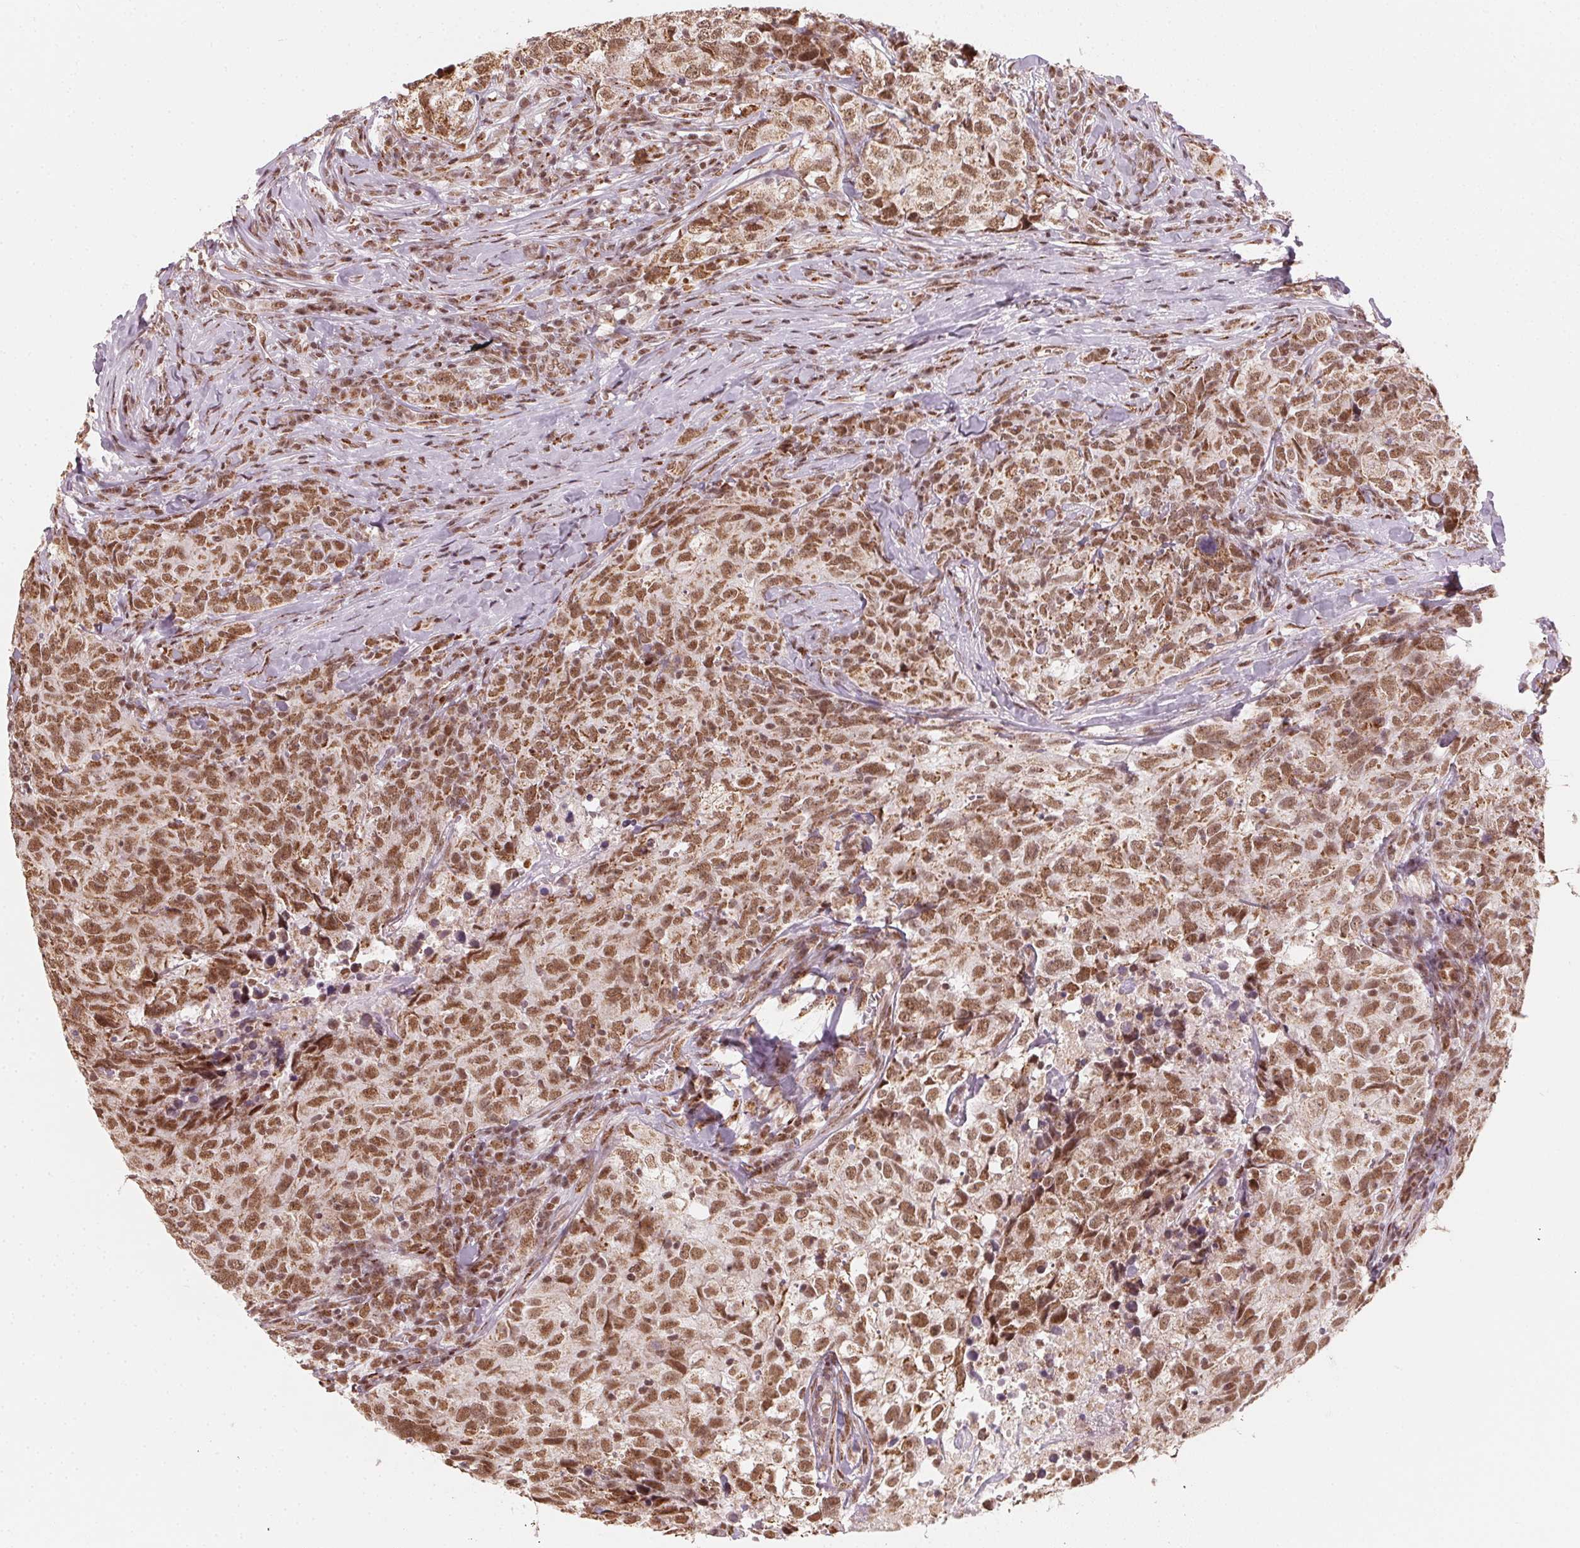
{"staining": {"intensity": "moderate", "quantity": ">75%", "location": "cytoplasmic/membranous,nuclear"}, "tissue": "breast cancer", "cell_type": "Tumor cells", "image_type": "cancer", "snomed": [{"axis": "morphology", "description": "Duct carcinoma"}, {"axis": "topography", "description": "Breast"}], "caption": "Protein staining reveals moderate cytoplasmic/membranous and nuclear expression in about >75% of tumor cells in breast intraductal carcinoma.", "gene": "TOPORS", "patient": {"sex": "female", "age": 30}}